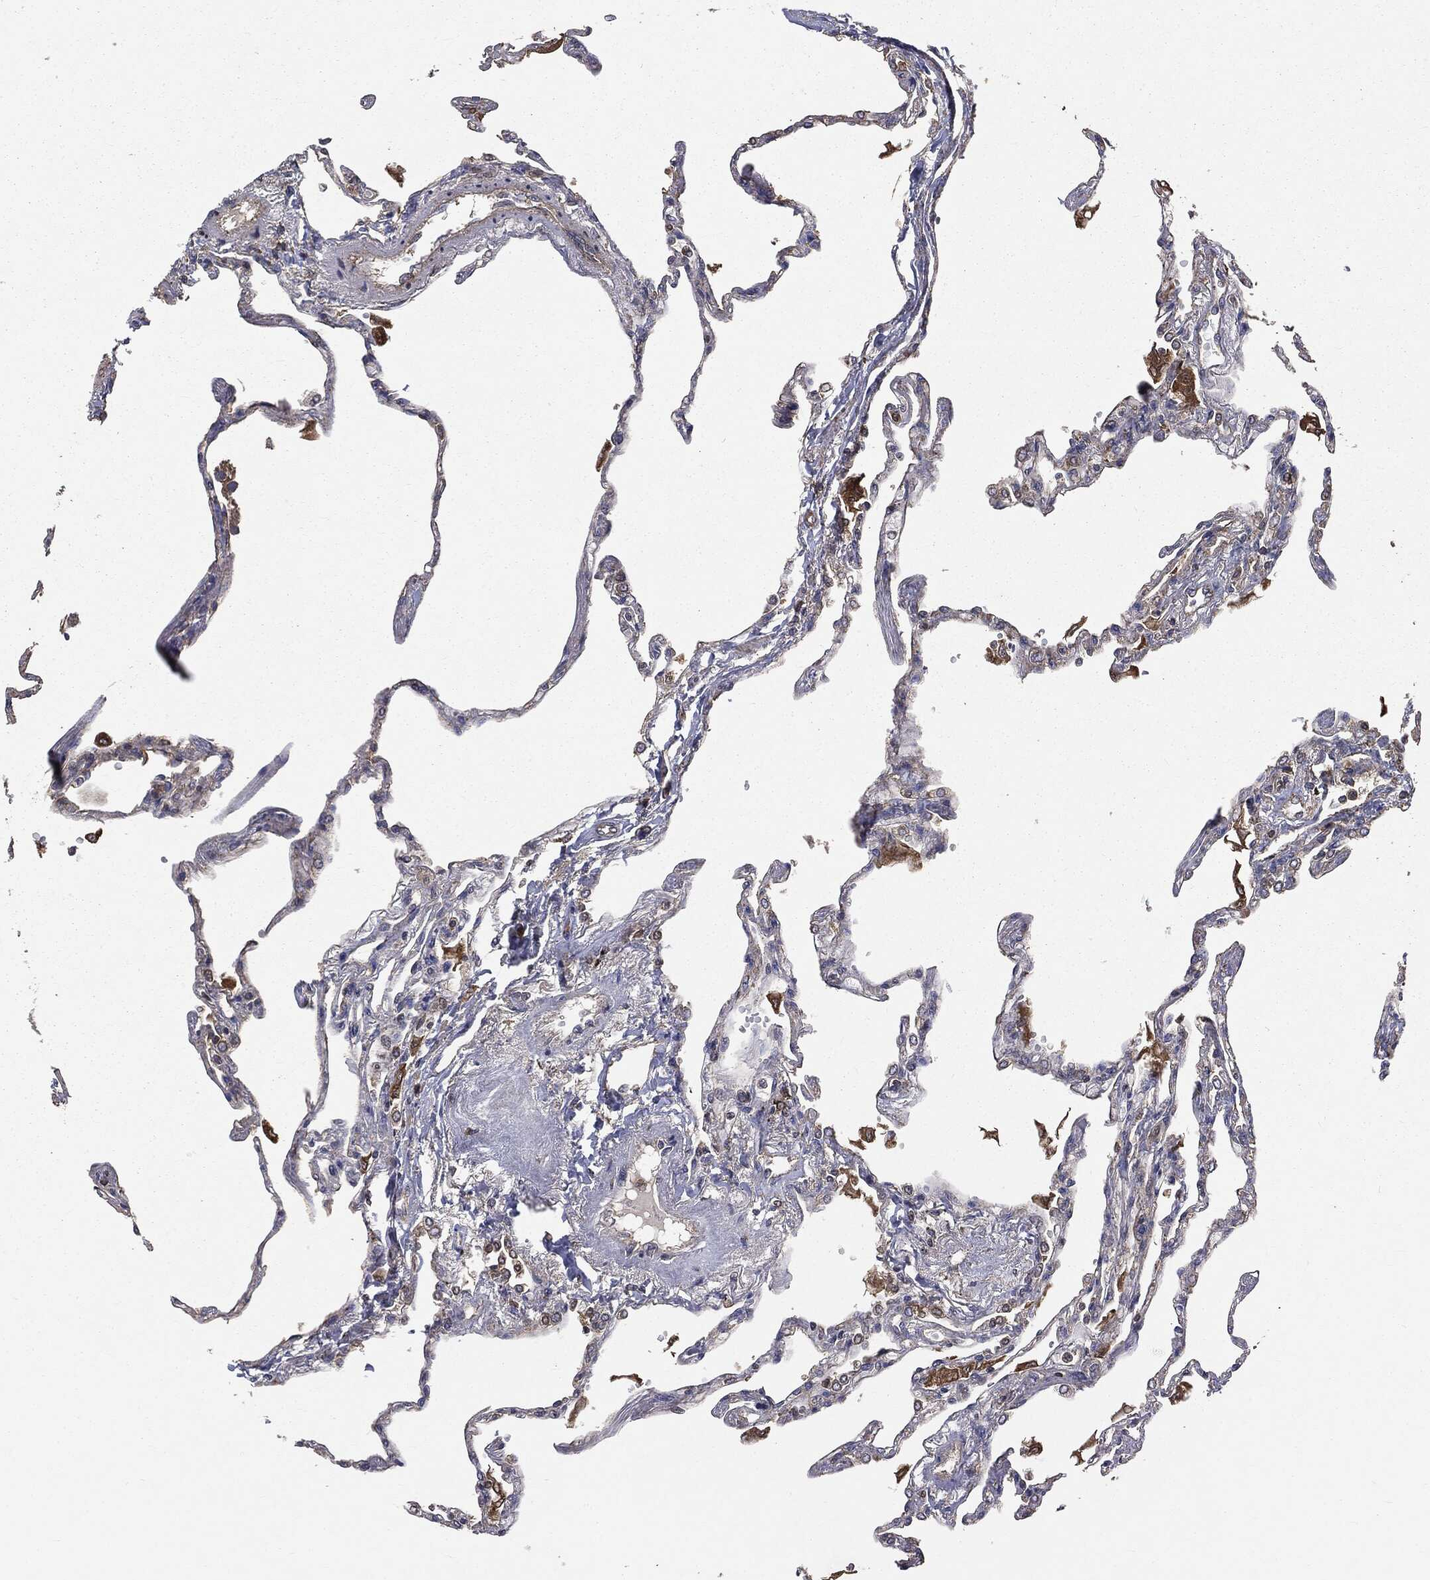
{"staining": {"intensity": "moderate", "quantity": "25%-75%", "location": "cytoplasmic/membranous"}, "tissue": "lung", "cell_type": "Alveolar cells", "image_type": "normal", "snomed": [{"axis": "morphology", "description": "Normal tissue, NOS"}, {"axis": "topography", "description": "Lung"}], "caption": "Immunohistochemistry of benign lung exhibits medium levels of moderate cytoplasmic/membranous positivity in approximately 25%-75% of alveolar cells. Ihc stains the protein in brown and the nuclei are stained blue.", "gene": "PLOD3", "patient": {"sex": "male", "age": 78}}